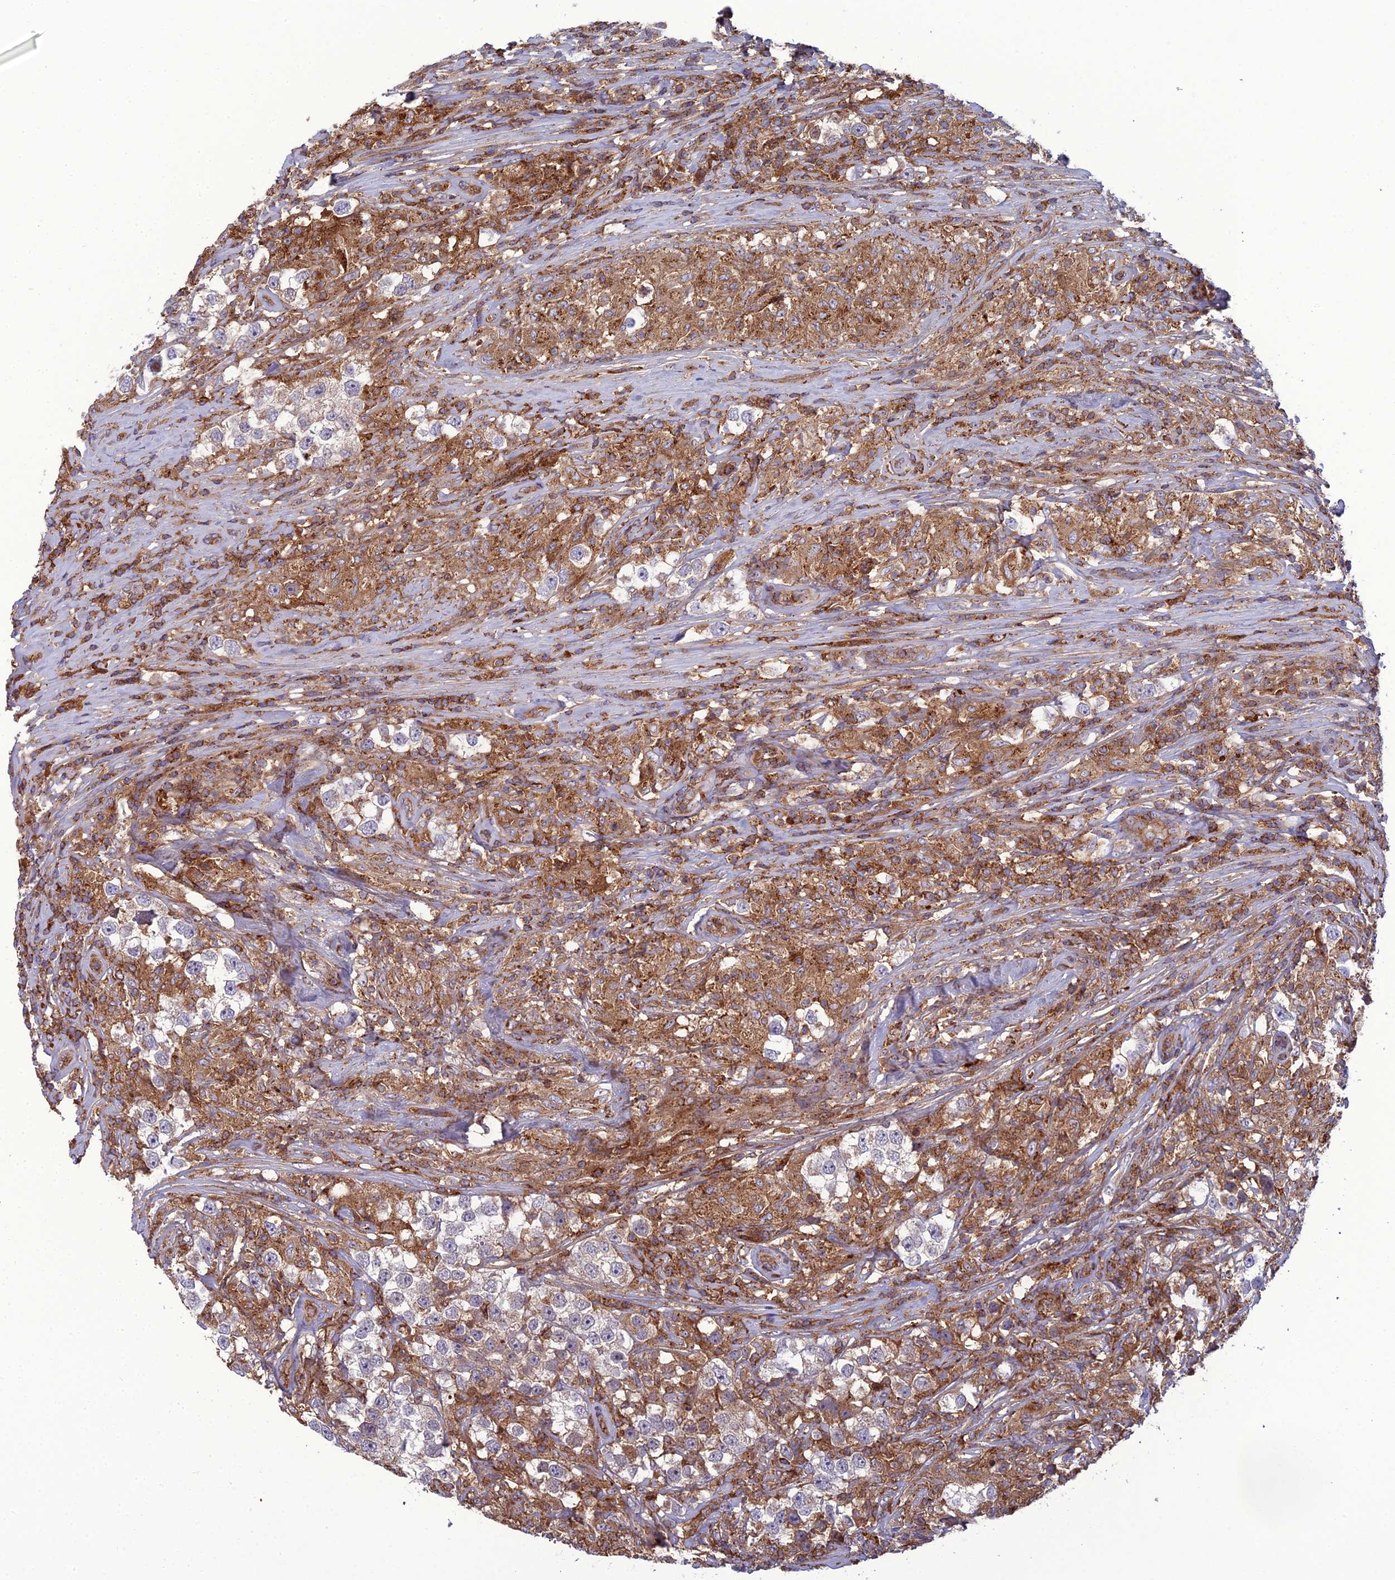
{"staining": {"intensity": "weak", "quantity": "<25%", "location": "cytoplasmic/membranous"}, "tissue": "testis cancer", "cell_type": "Tumor cells", "image_type": "cancer", "snomed": [{"axis": "morphology", "description": "Seminoma, NOS"}, {"axis": "topography", "description": "Testis"}], "caption": "An immunohistochemistry photomicrograph of seminoma (testis) is shown. There is no staining in tumor cells of seminoma (testis). (Stains: DAB (3,3'-diaminobenzidine) immunohistochemistry (IHC) with hematoxylin counter stain, Microscopy: brightfield microscopy at high magnification).", "gene": "LNPEP", "patient": {"sex": "male", "age": 46}}